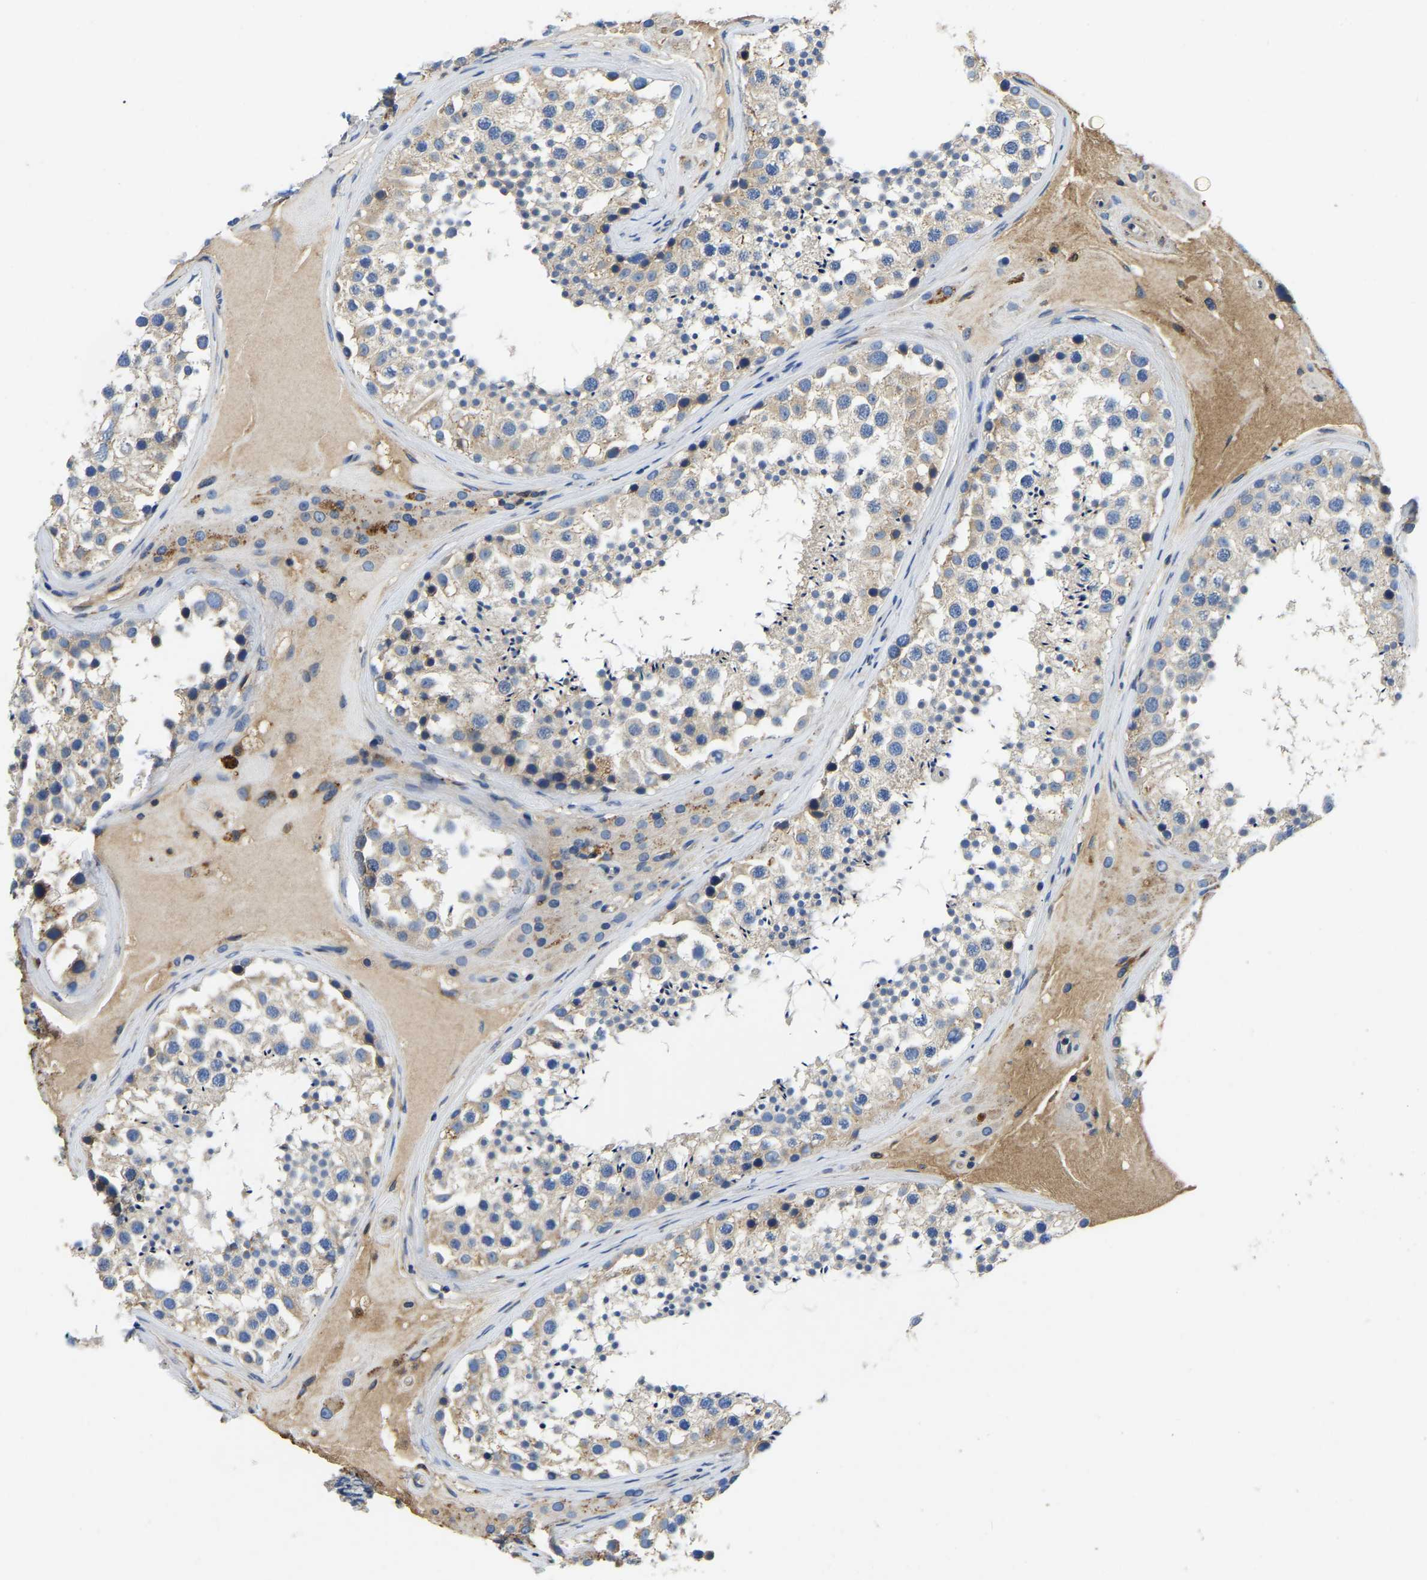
{"staining": {"intensity": "weak", "quantity": "25%-75%", "location": "cytoplasmic/membranous"}, "tissue": "testis", "cell_type": "Cells in seminiferous ducts", "image_type": "normal", "snomed": [{"axis": "morphology", "description": "Normal tissue, NOS"}, {"axis": "topography", "description": "Testis"}], "caption": "Weak cytoplasmic/membranous expression for a protein is seen in approximately 25%-75% of cells in seminiferous ducts of unremarkable testis using IHC.", "gene": "STAT2", "patient": {"sex": "male", "age": 46}}